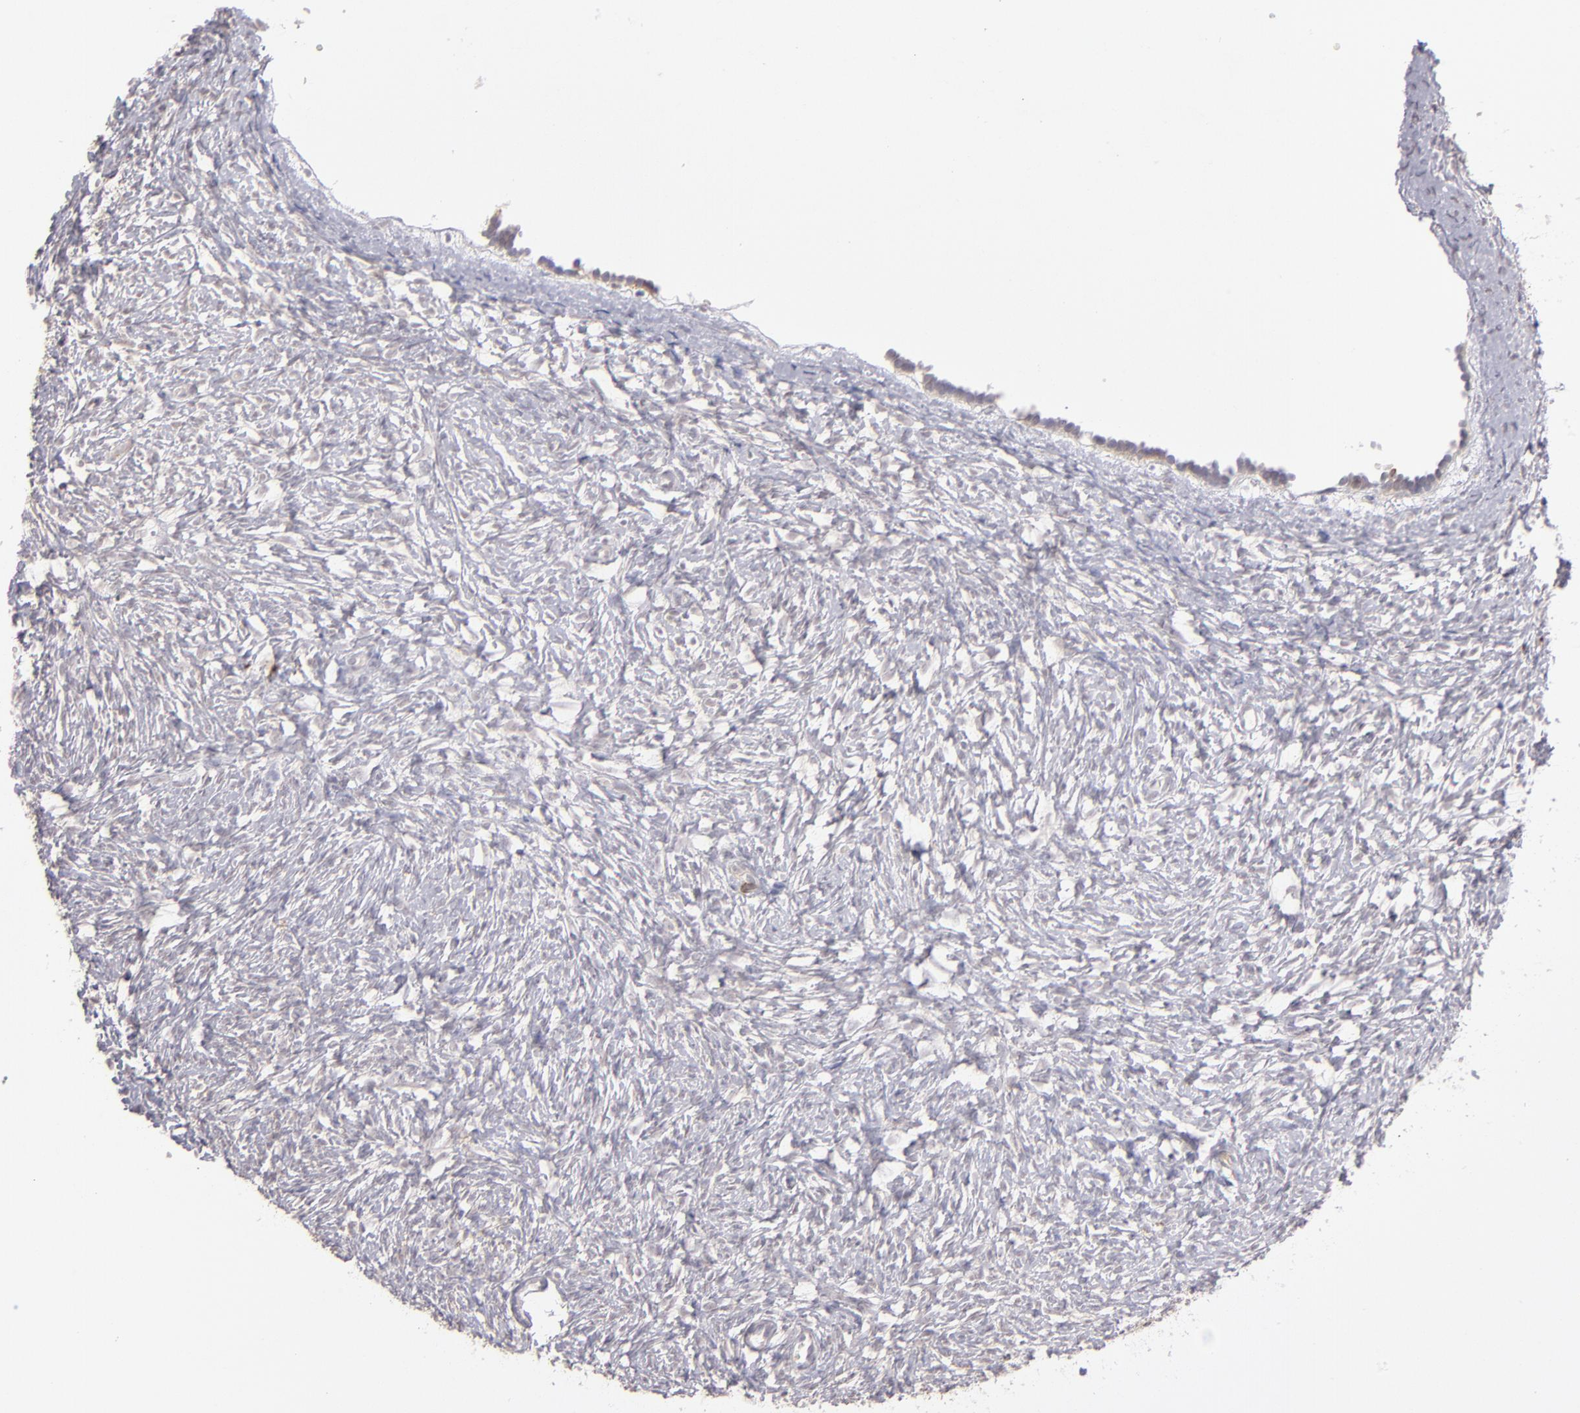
{"staining": {"intensity": "weak", "quantity": "<25%", "location": "cytoplasmic/membranous"}, "tissue": "ovary", "cell_type": "Follicle cells", "image_type": "normal", "snomed": [{"axis": "morphology", "description": "Normal tissue, NOS"}, {"axis": "topography", "description": "Ovary"}], "caption": "There is no significant staining in follicle cells of ovary. (Stains: DAB (3,3'-diaminobenzidine) IHC with hematoxylin counter stain, Microscopy: brightfield microscopy at high magnification).", "gene": "THBD", "patient": {"sex": "female", "age": 35}}